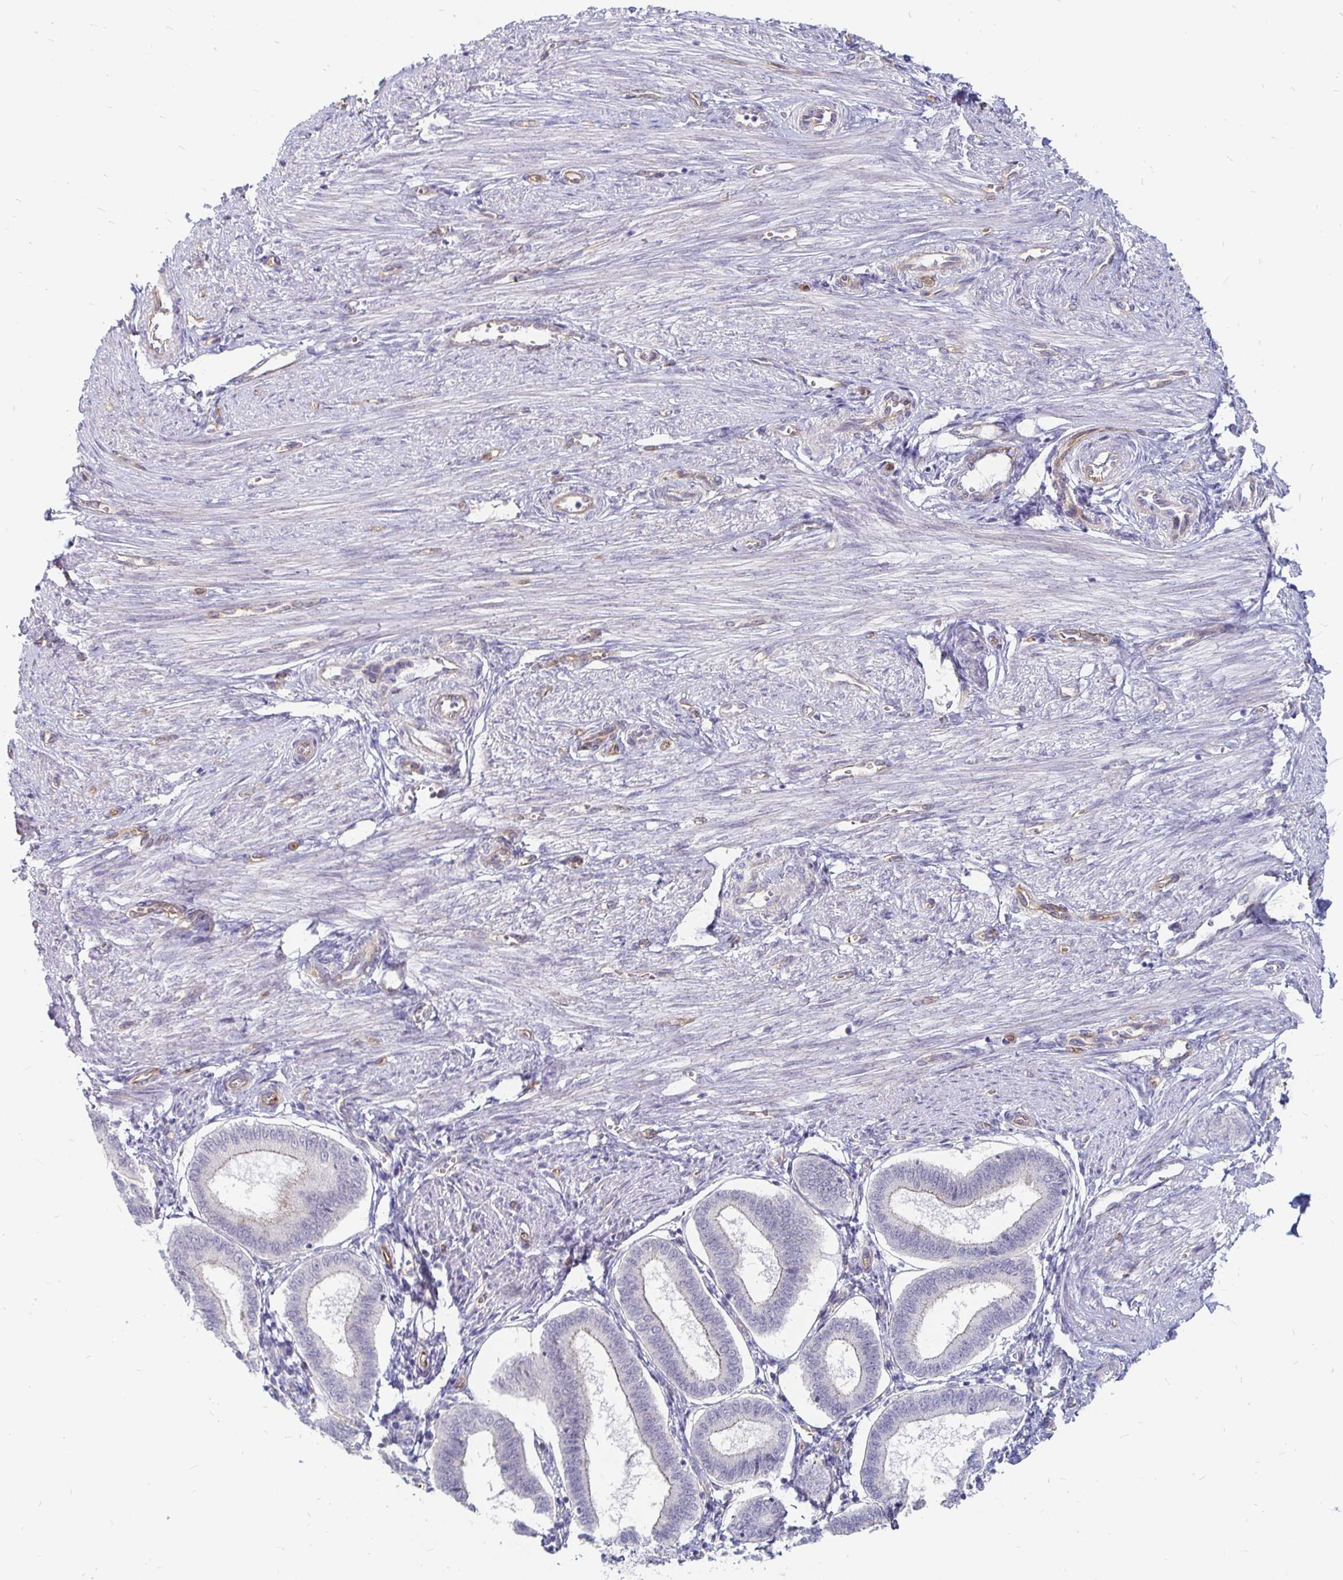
{"staining": {"intensity": "negative", "quantity": "none", "location": "none"}, "tissue": "endometrium", "cell_type": "Cells in endometrial stroma", "image_type": "normal", "snomed": [{"axis": "morphology", "description": "Normal tissue, NOS"}, {"axis": "topography", "description": "Endometrium"}], "caption": "Protein analysis of unremarkable endometrium exhibits no significant positivity in cells in endometrial stroma.", "gene": "CCDC85A", "patient": {"sex": "female", "age": 24}}